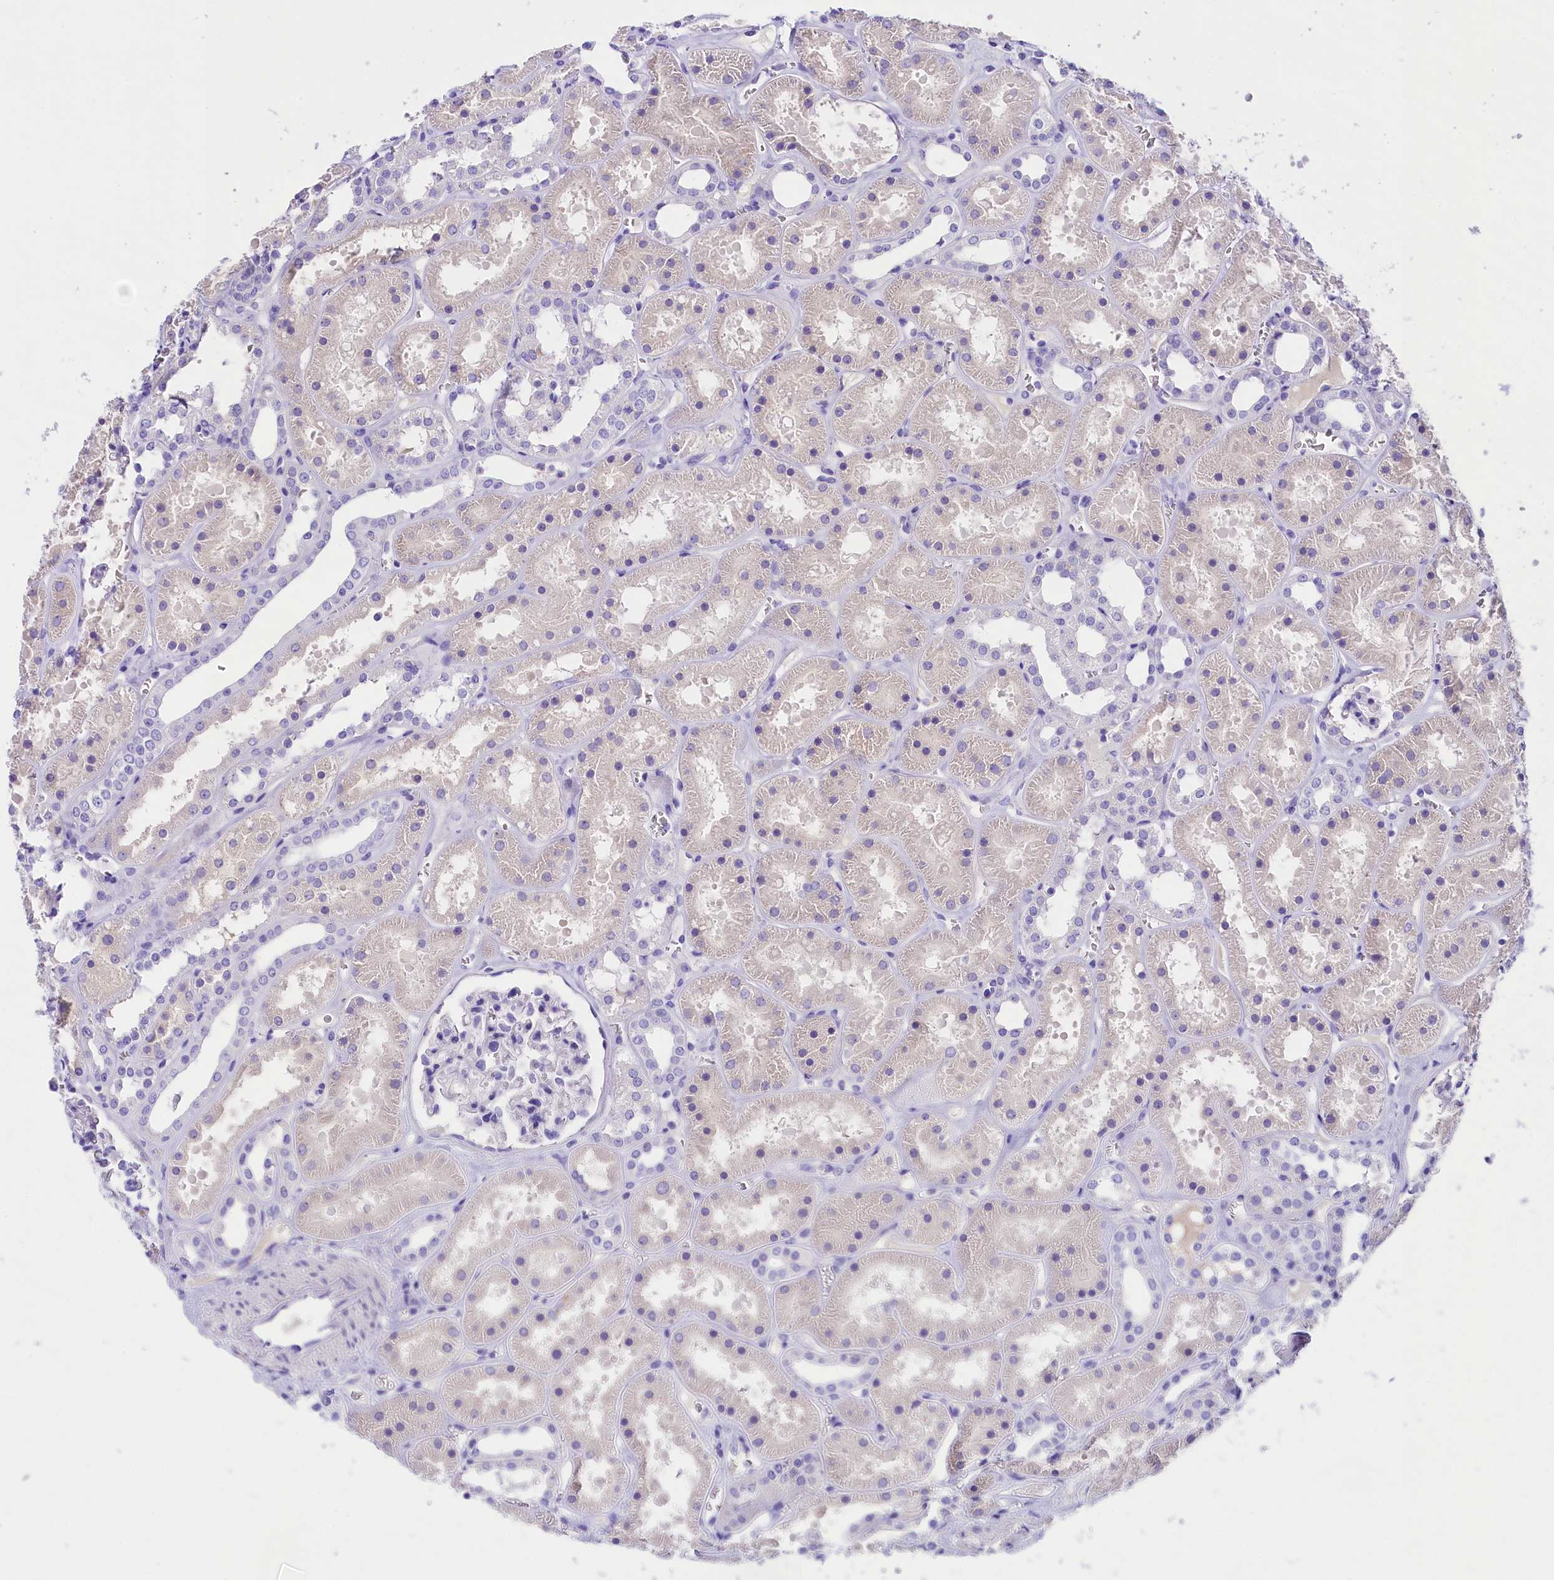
{"staining": {"intensity": "negative", "quantity": "none", "location": "none"}, "tissue": "kidney", "cell_type": "Cells in glomeruli", "image_type": "normal", "snomed": [{"axis": "morphology", "description": "Normal tissue, NOS"}, {"axis": "topography", "description": "Kidney"}], "caption": "The histopathology image displays no significant staining in cells in glomeruli of kidney. (DAB IHC visualized using brightfield microscopy, high magnification).", "gene": "SKIDA1", "patient": {"sex": "female", "age": 41}}